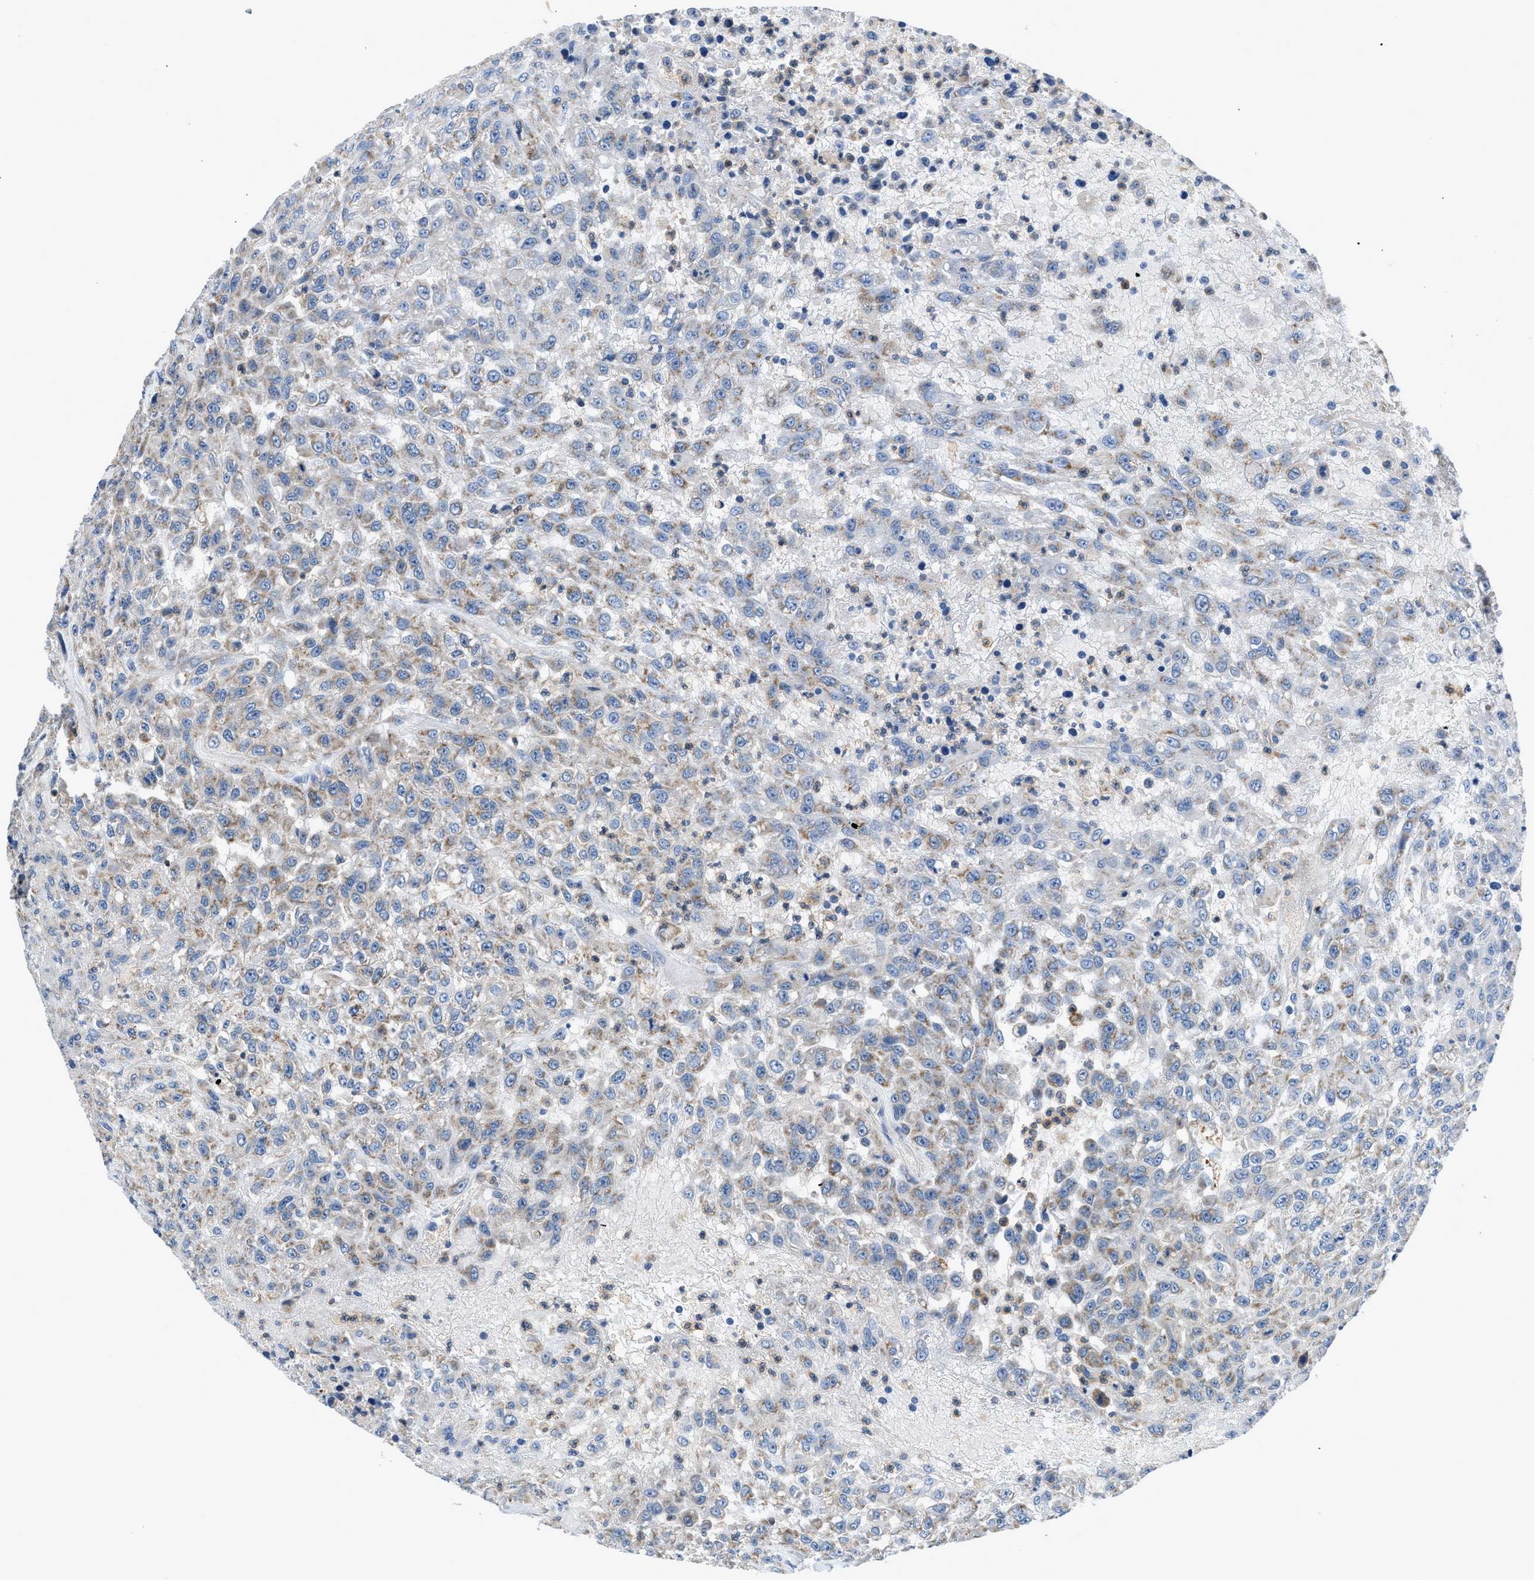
{"staining": {"intensity": "moderate", "quantity": "<25%", "location": "cytoplasmic/membranous"}, "tissue": "urothelial cancer", "cell_type": "Tumor cells", "image_type": "cancer", "snomed": [{"axis": "morphology", "description": "Urothelial carcinoma, High grade"}, {"axis": "topography", "description": "Urinary bladder"}], "caption": "Immunohistochemical staining of urothelial cancer reveals low levels of moderate cytoplasmic/membranous expression in about <25% of tumor cells.", "gene": "ADGRE3", "patient": {"sex": "male", "age": 46}}